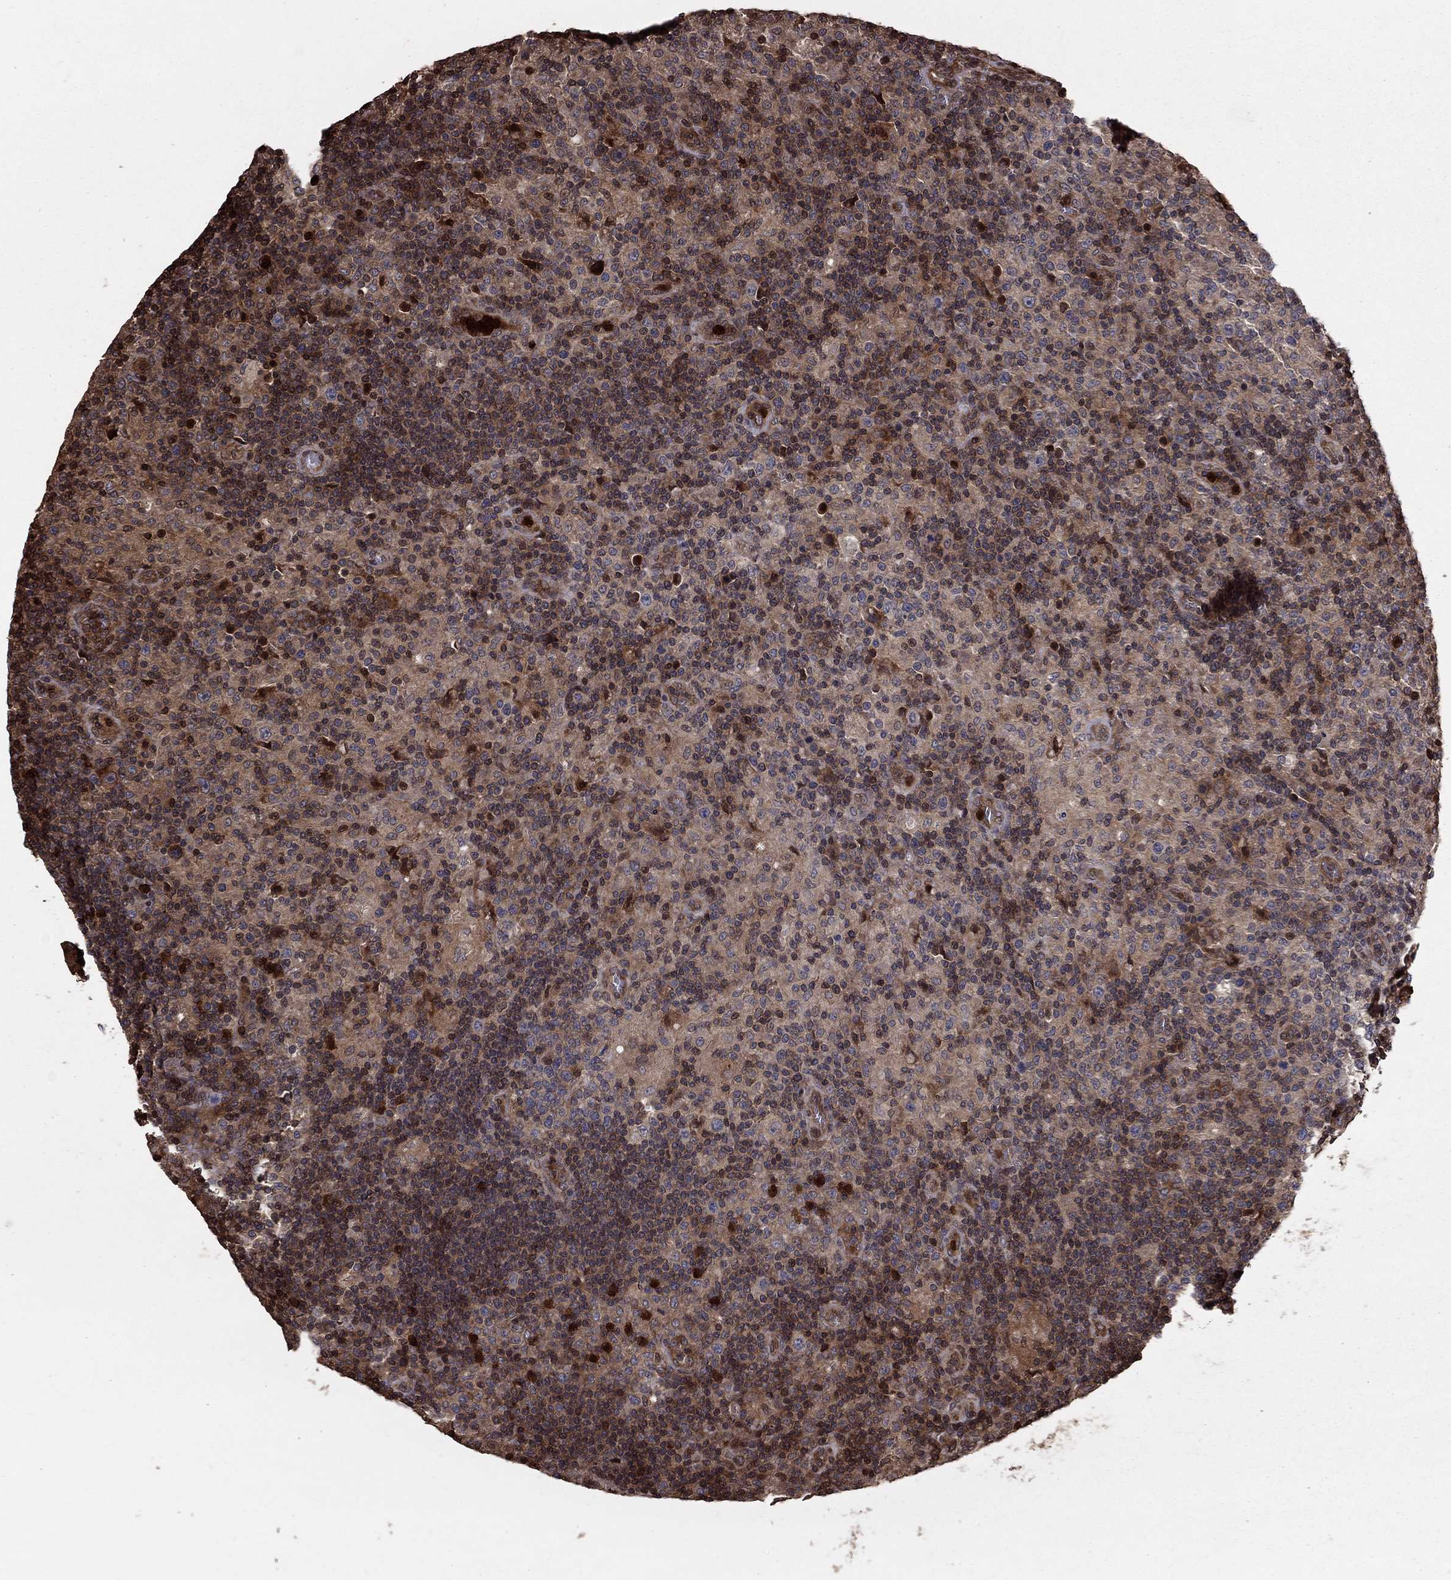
{"staining": {"intensity": "strong", "quantity": "<25%", "location": "nuclear"}, "tissue": "lymphoma", "cell_type": "Tumor cells", "image_type": "cancer", "snomed": [{"axis": "morphology", "description": "Hodgkin's disease, NOS"}, {"axis": "topography", "description": "Lymph node"}], "caption": "A brown stain highlights strong nuclear expression of a protein in lymphoma tumor cells. (DAB = brown stain, brightfield microscopy at high magnification).", "gene": "GYG1", "patient": {"sex": "male", "age": 70}}